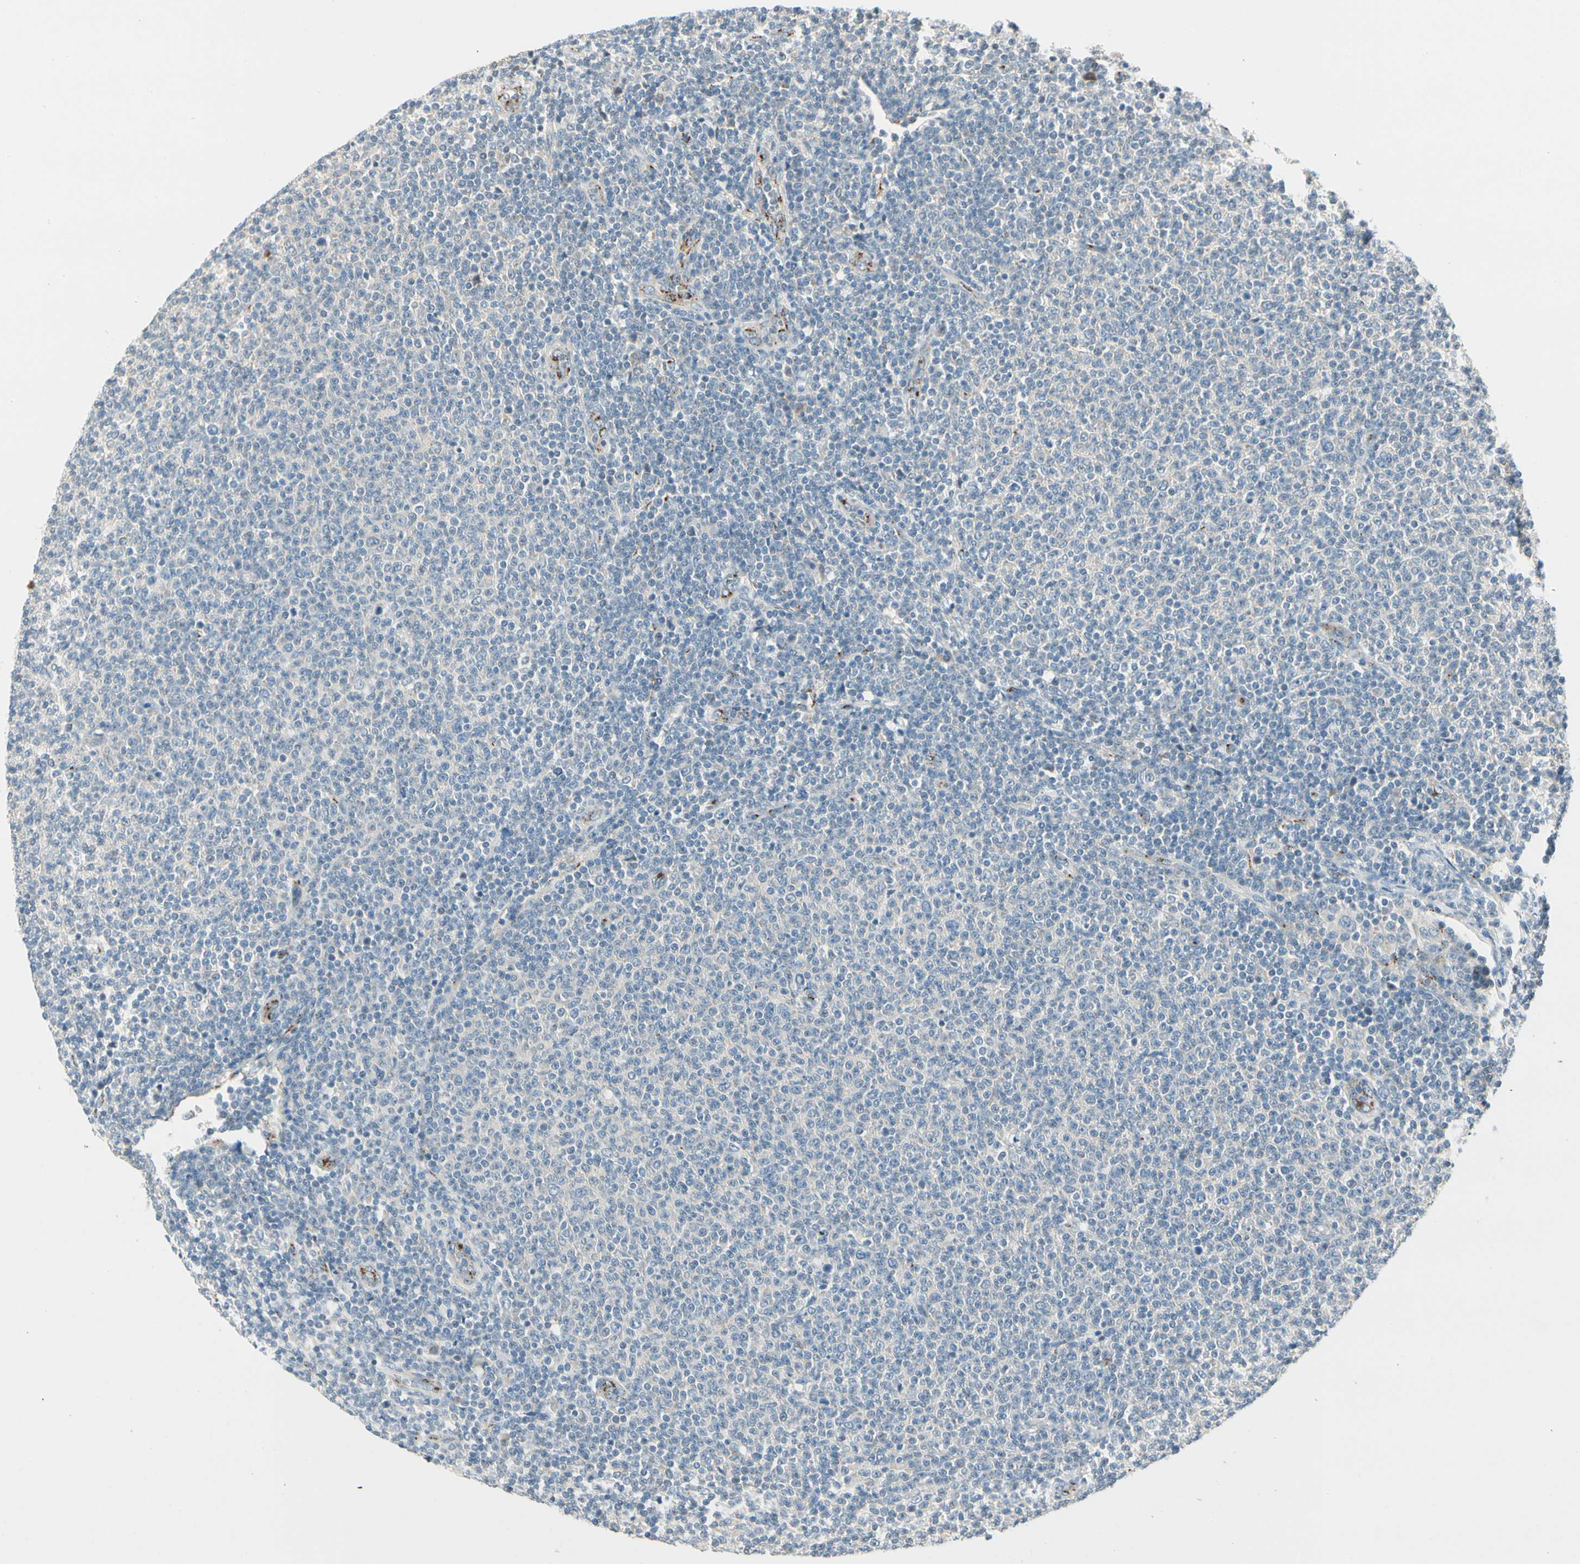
{"staining": {"intensity": "weak", "quantity": "<25%", "location": "cytoplasmic/membranous"}, "tissue": "lymphoma", "cell_type": "Tumor cells", "image_type": "cancer", "snomed": [{"axis": "morphology", "description": "Malignant lymphoma, non-Hodgkin's type, Low grade"}, {"axis": "topography", "description": "Lymph node"}], "caption": "The image demonstrates no significant positivity in tumor cells of lymphoma. (DAB IHC, high magnification).", "gene": "MANSC1", "patient": {"sex": "male", "age": 66}}